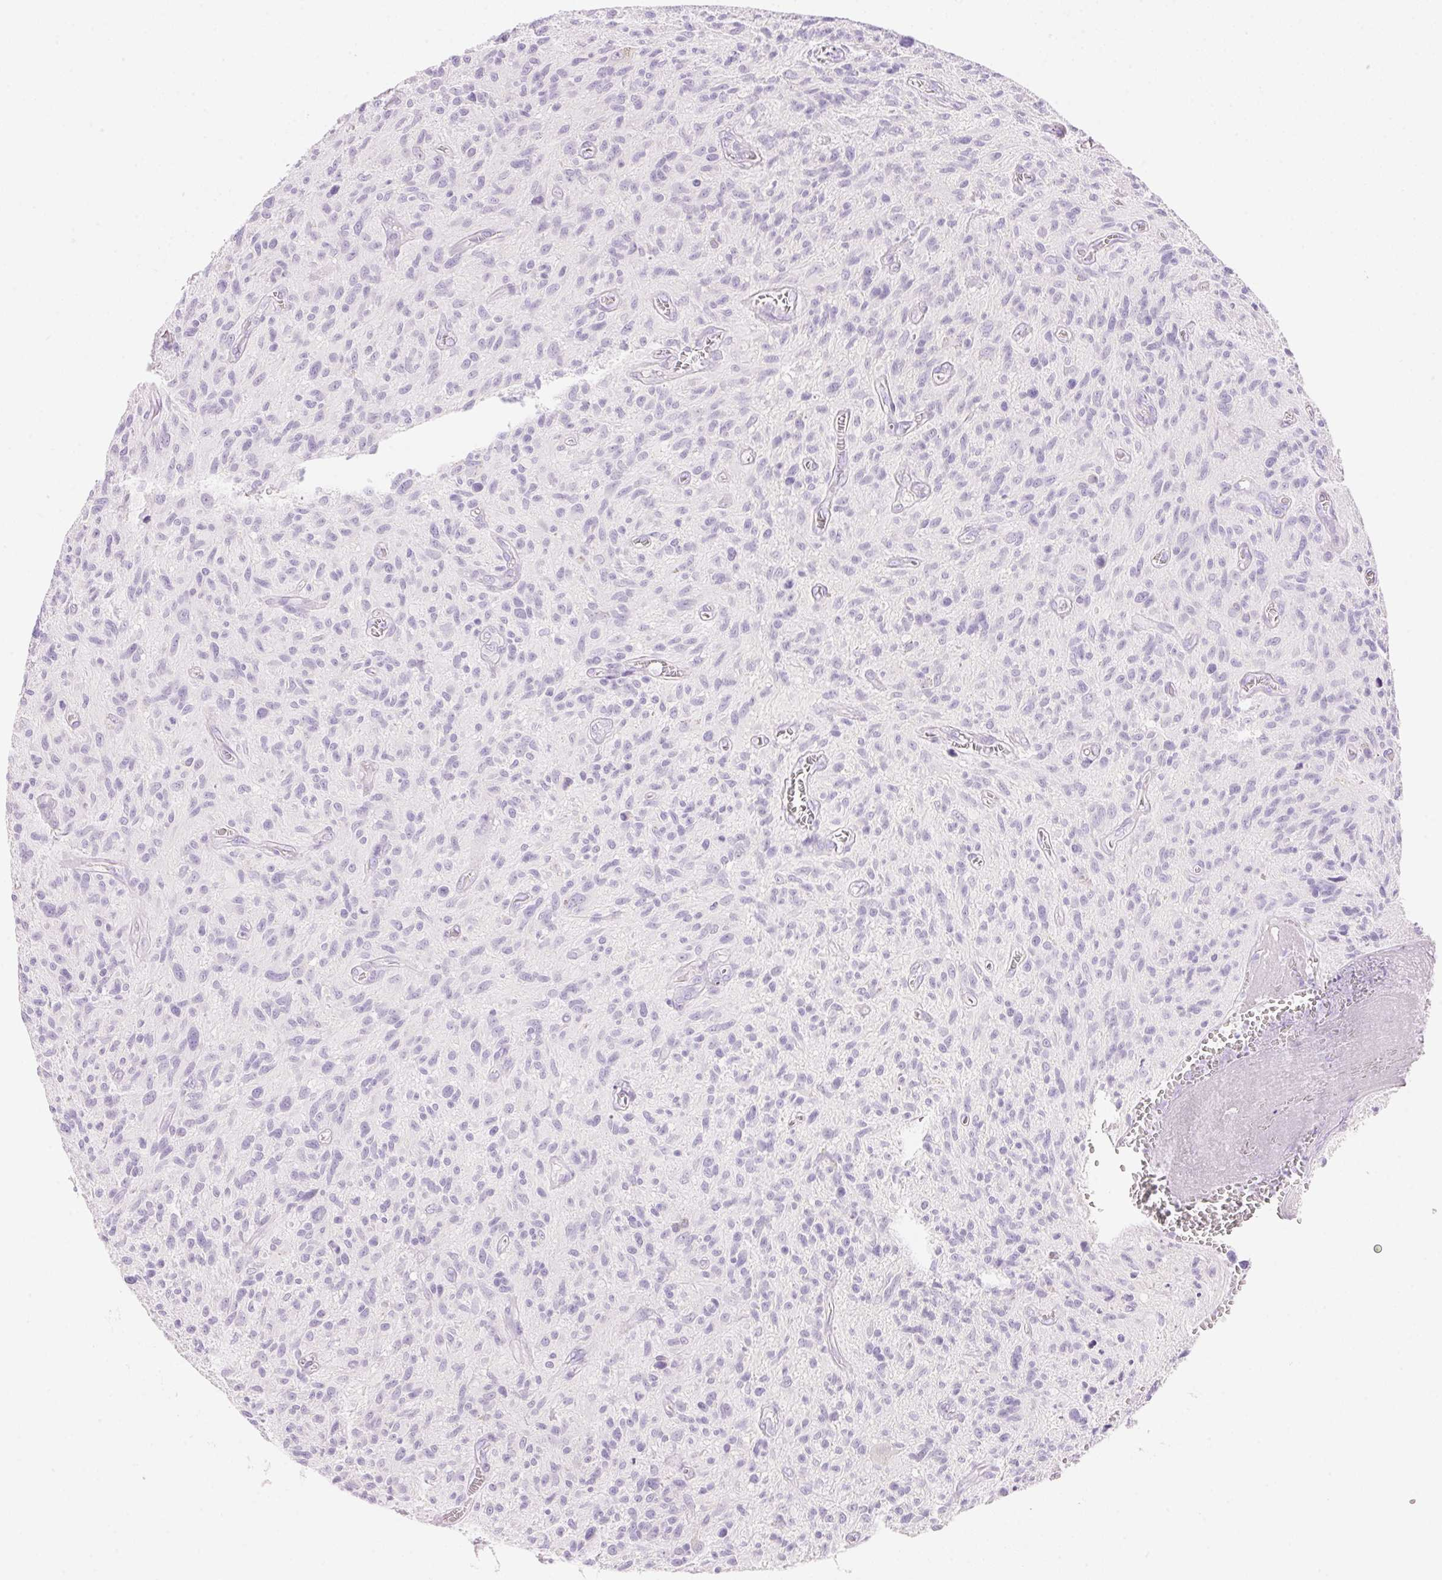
{"staining": {"intensity": "negative", "quantity": "none", "location": "none"}, "tissue": "glioma", "cell_type": "Tumor cells", "image_type": "cancer", "snomed": [{"axis": "morphology", "description": "Glioma, malignant, High grade"}, {"axis": "topography", "description": "Brain"}], "caption": "An immunohistochemistry (IHC) image of high-grade glioma (malignant) is shown. There is no staining in tumor cells of high-grade glioma (malignant).", "gene": "DHCR24", "patient": {"sex": "male", "age": 75}}